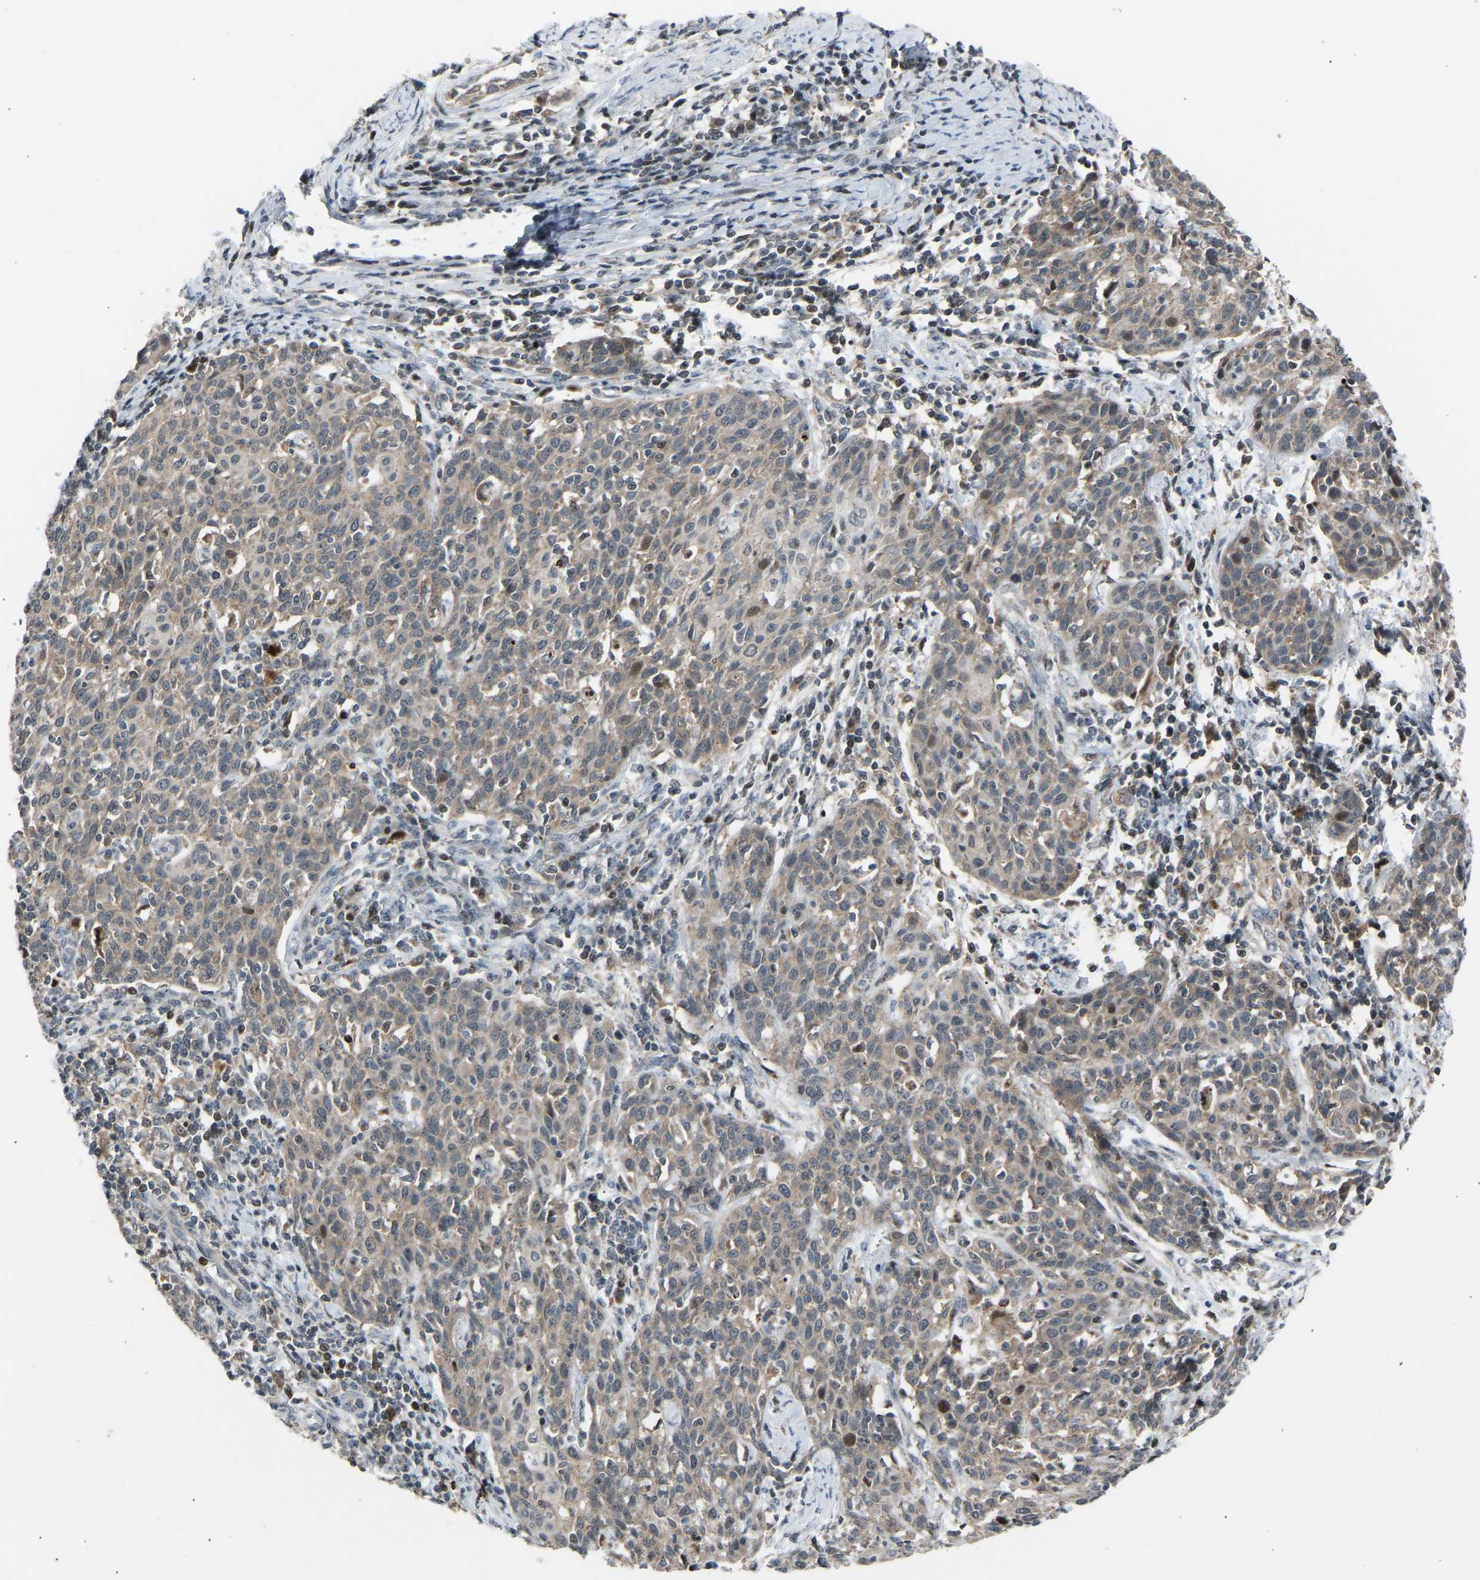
{"staining": {"intensity": "weak", "quantity": "<25%", "location": "cytoplasmic/membranous"}, "tissue": "cervical cancer", "cell_type": "Tumor cells", "image_type": "cancer", "snomed": [{"axis": "morphology", "description": "Squamous cell carcinoma, NOS"}, {"axis": "topography", "description": "Cervix"}], "caption": "Photomicrograph shows no significant protein positivity in tumor cells of squamous cell carcinoma (cervical).", "gene": "SLIRP", "patient": {"sex": "female", "age": 38}}